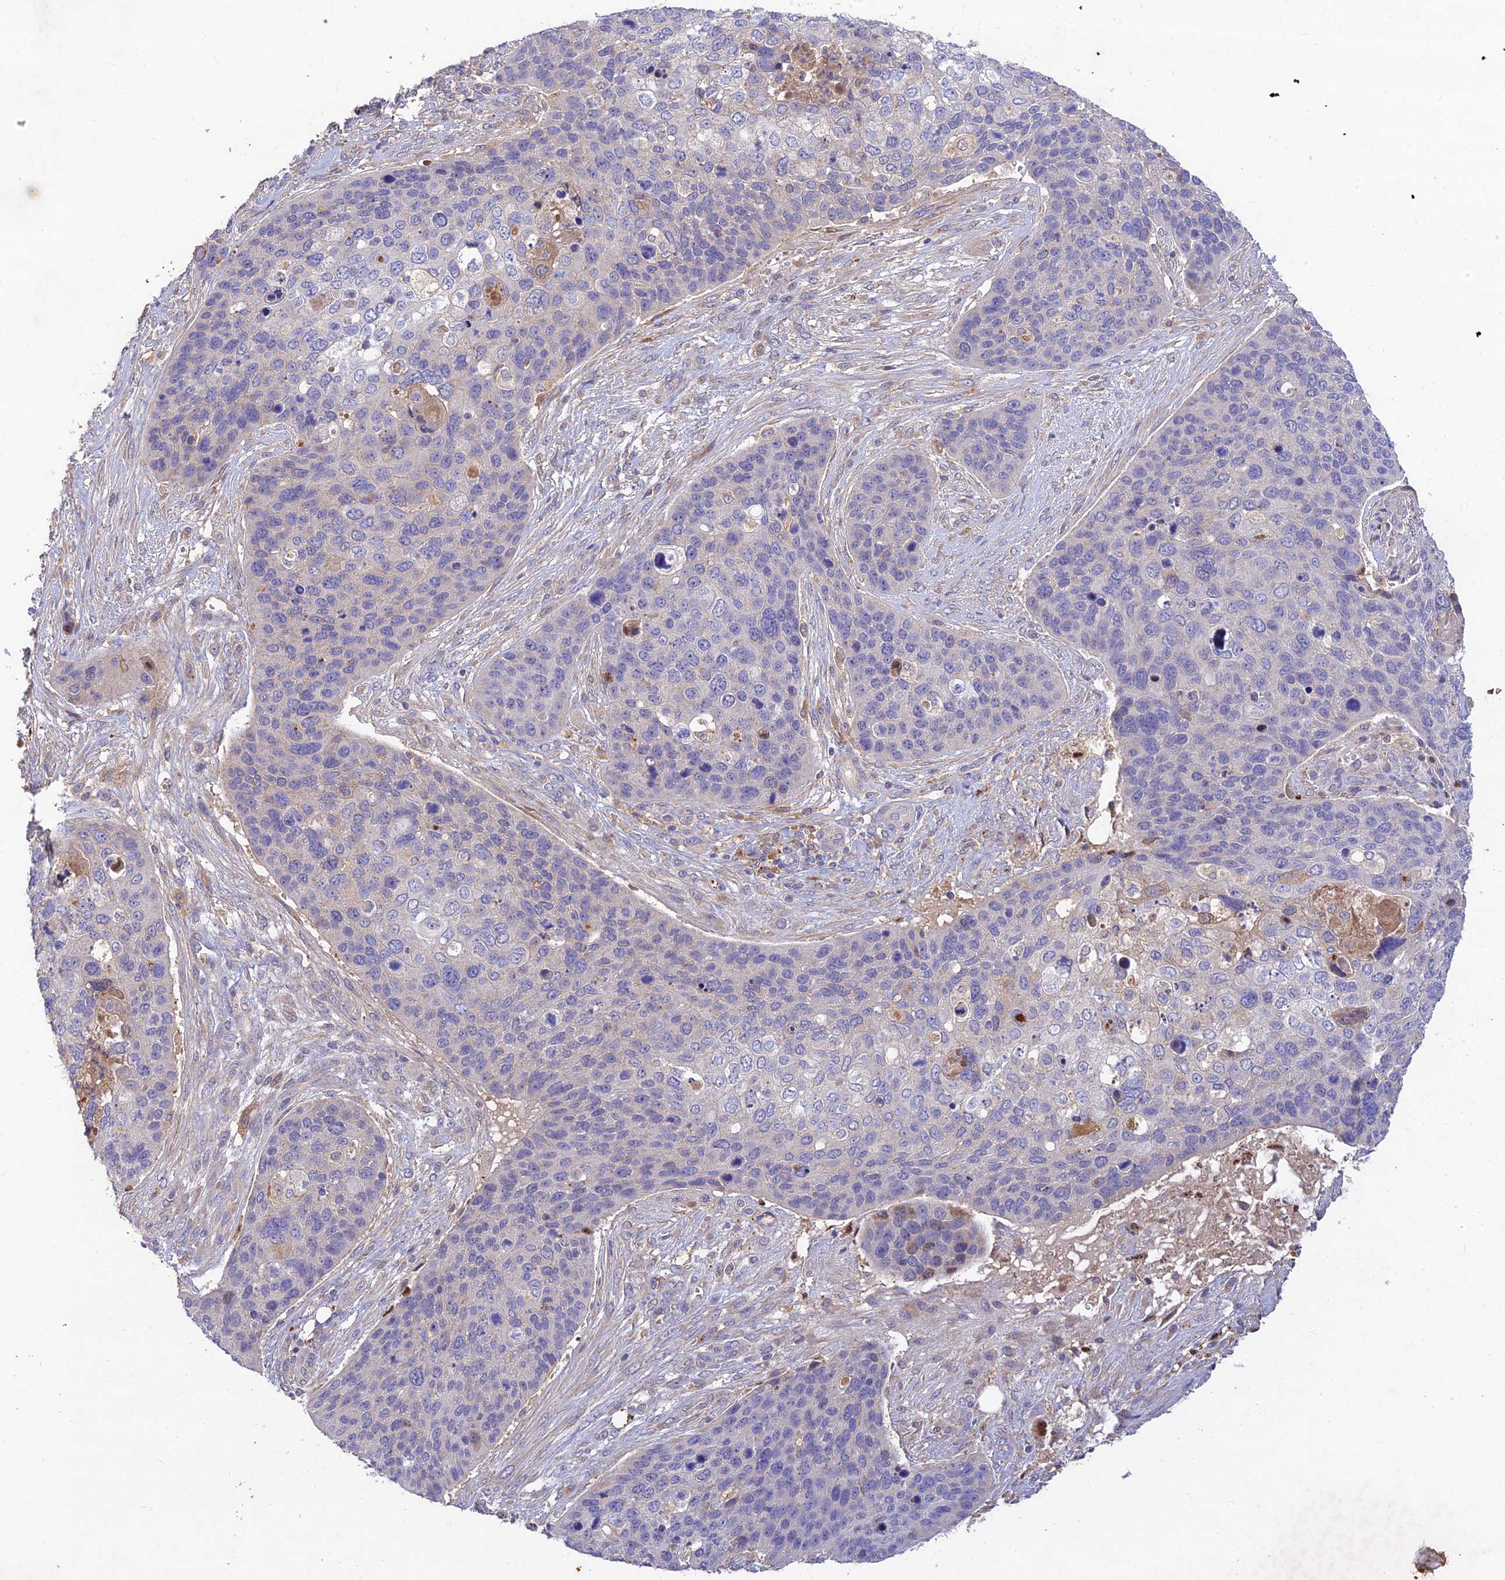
{"staining": {"intensity": "negative", "quantity": "none", "location": "none"}, "tissue": "skin cancer", "cell_type": "Tumor cells", "image_type": "cancer", "snomed": [{"axis": "morphology", "description": "Basal cell carcinoma"}, {"axis": "topography", "description": "Skin"}], "caption": "Protein analysis of skin cancer displays no significant positivity in tumor cells.", "gene": "ACSM5", "patient": {"sex": "female", "age": 74}}